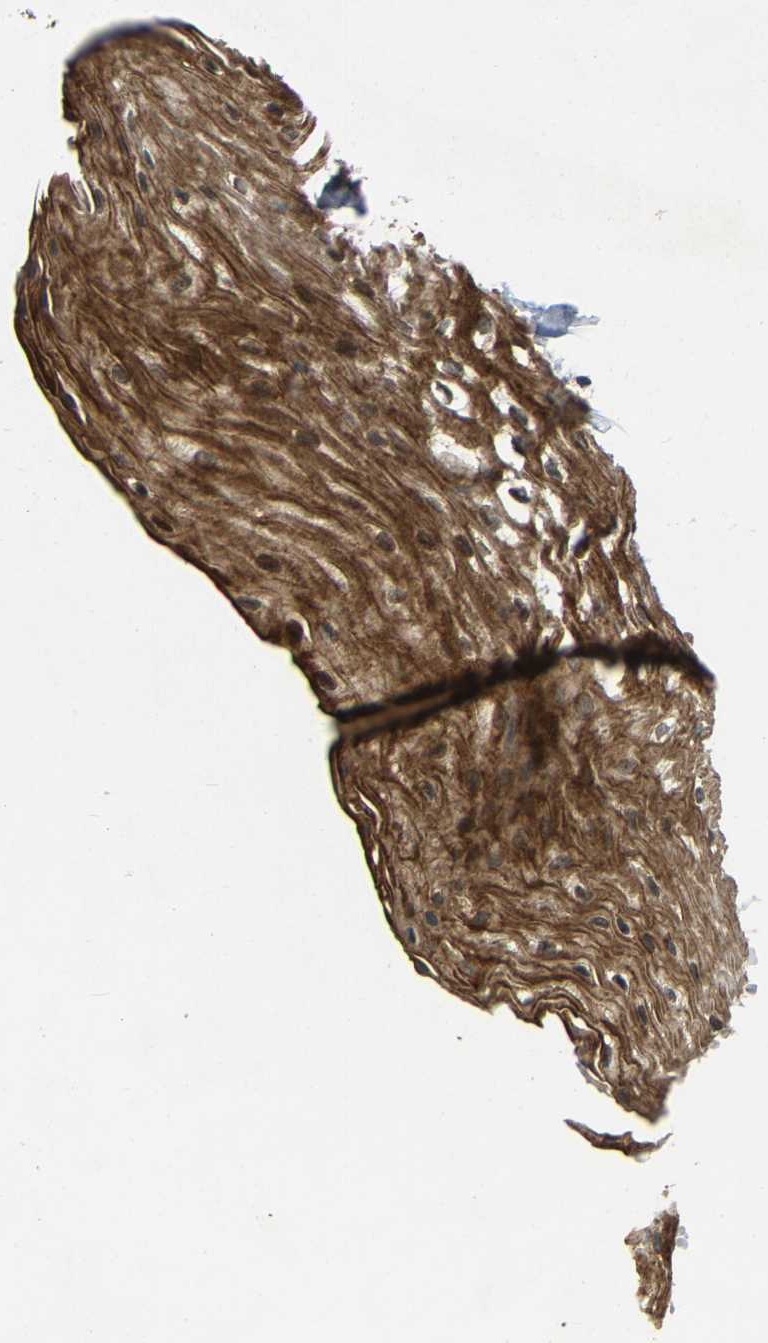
{"staining": {"intensity": "strong", "quantity": ">75%", "location": "cytoplasmic/membranous,nuclear"}, "tissue": "esophagus", "cell_type": "Squamous epithelial cells", "image_type": "normal", "snomed": [{"axis": "morphology", "description": "Normal tissue, NOS"}, {"axis": "topography", "description": "Esophagus"}], "caption": "An image showing strong cytoplasmic/membranous,nuclear expression in approximately >75% of squamous epithelial cells in normal esophagus, as visualized by brown immunohistochemical staining.", "gene": "KIAA1549", "patient": {"sex": "male", "age": 48}}